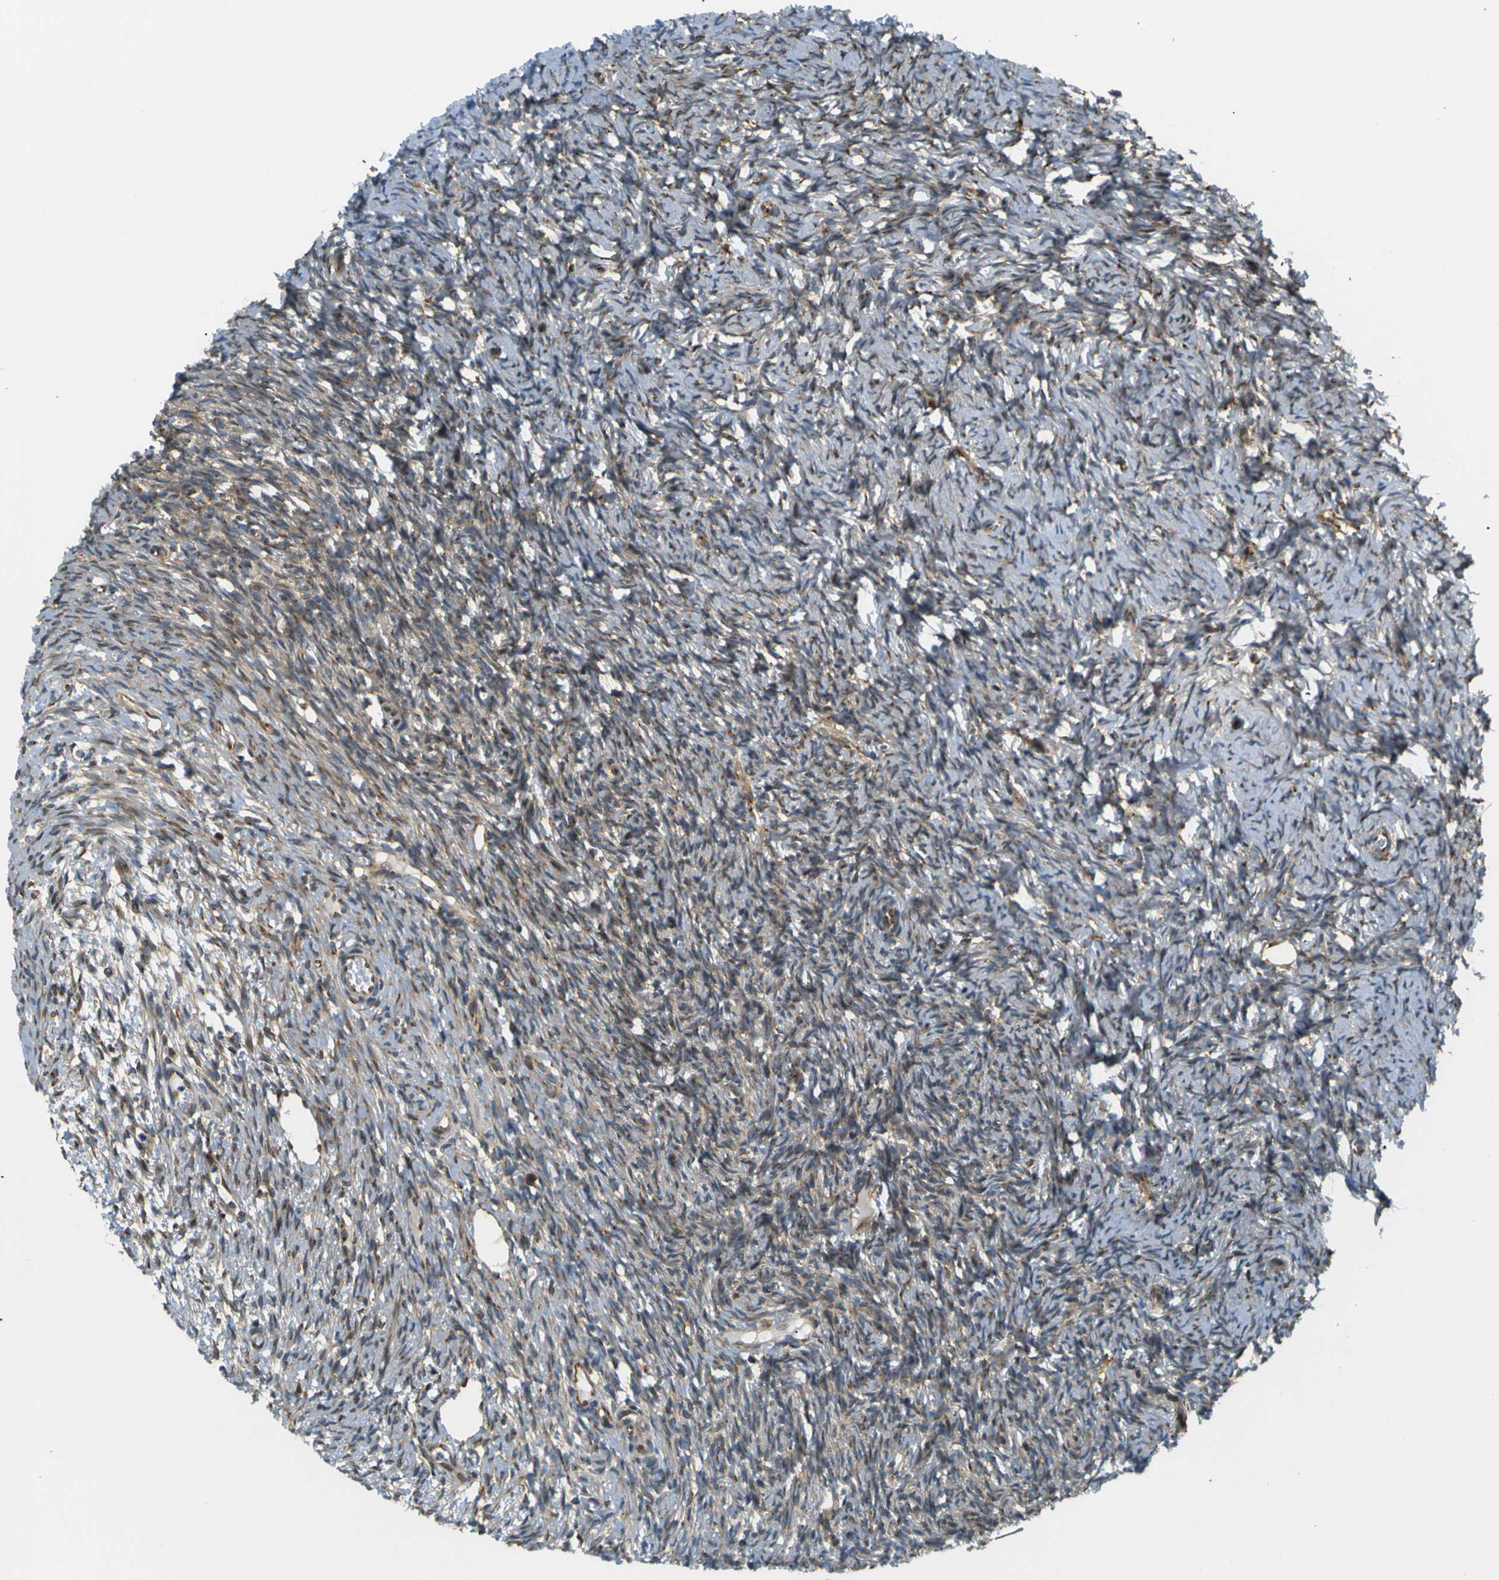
{"staining": {"intensity": "strong", "quantity": ">75%", "location": "cytoplasmic/membranous"}, "tissue": "ovary", "cell_type": "Follicle cells", "image_type": "normal", "snomed": [{"axis": "morphology", "description": "Normal tissue, NOS"}, {"axis": "topography", "description": "Ovary"}], "caption": "Human ovary stained for a protein (brown) displays strong cytoplasmic/membranous positive staining in about >75% of follicle cells.", "gene": "ABCE1", "patient": {"sex": "female", "age": 33}}